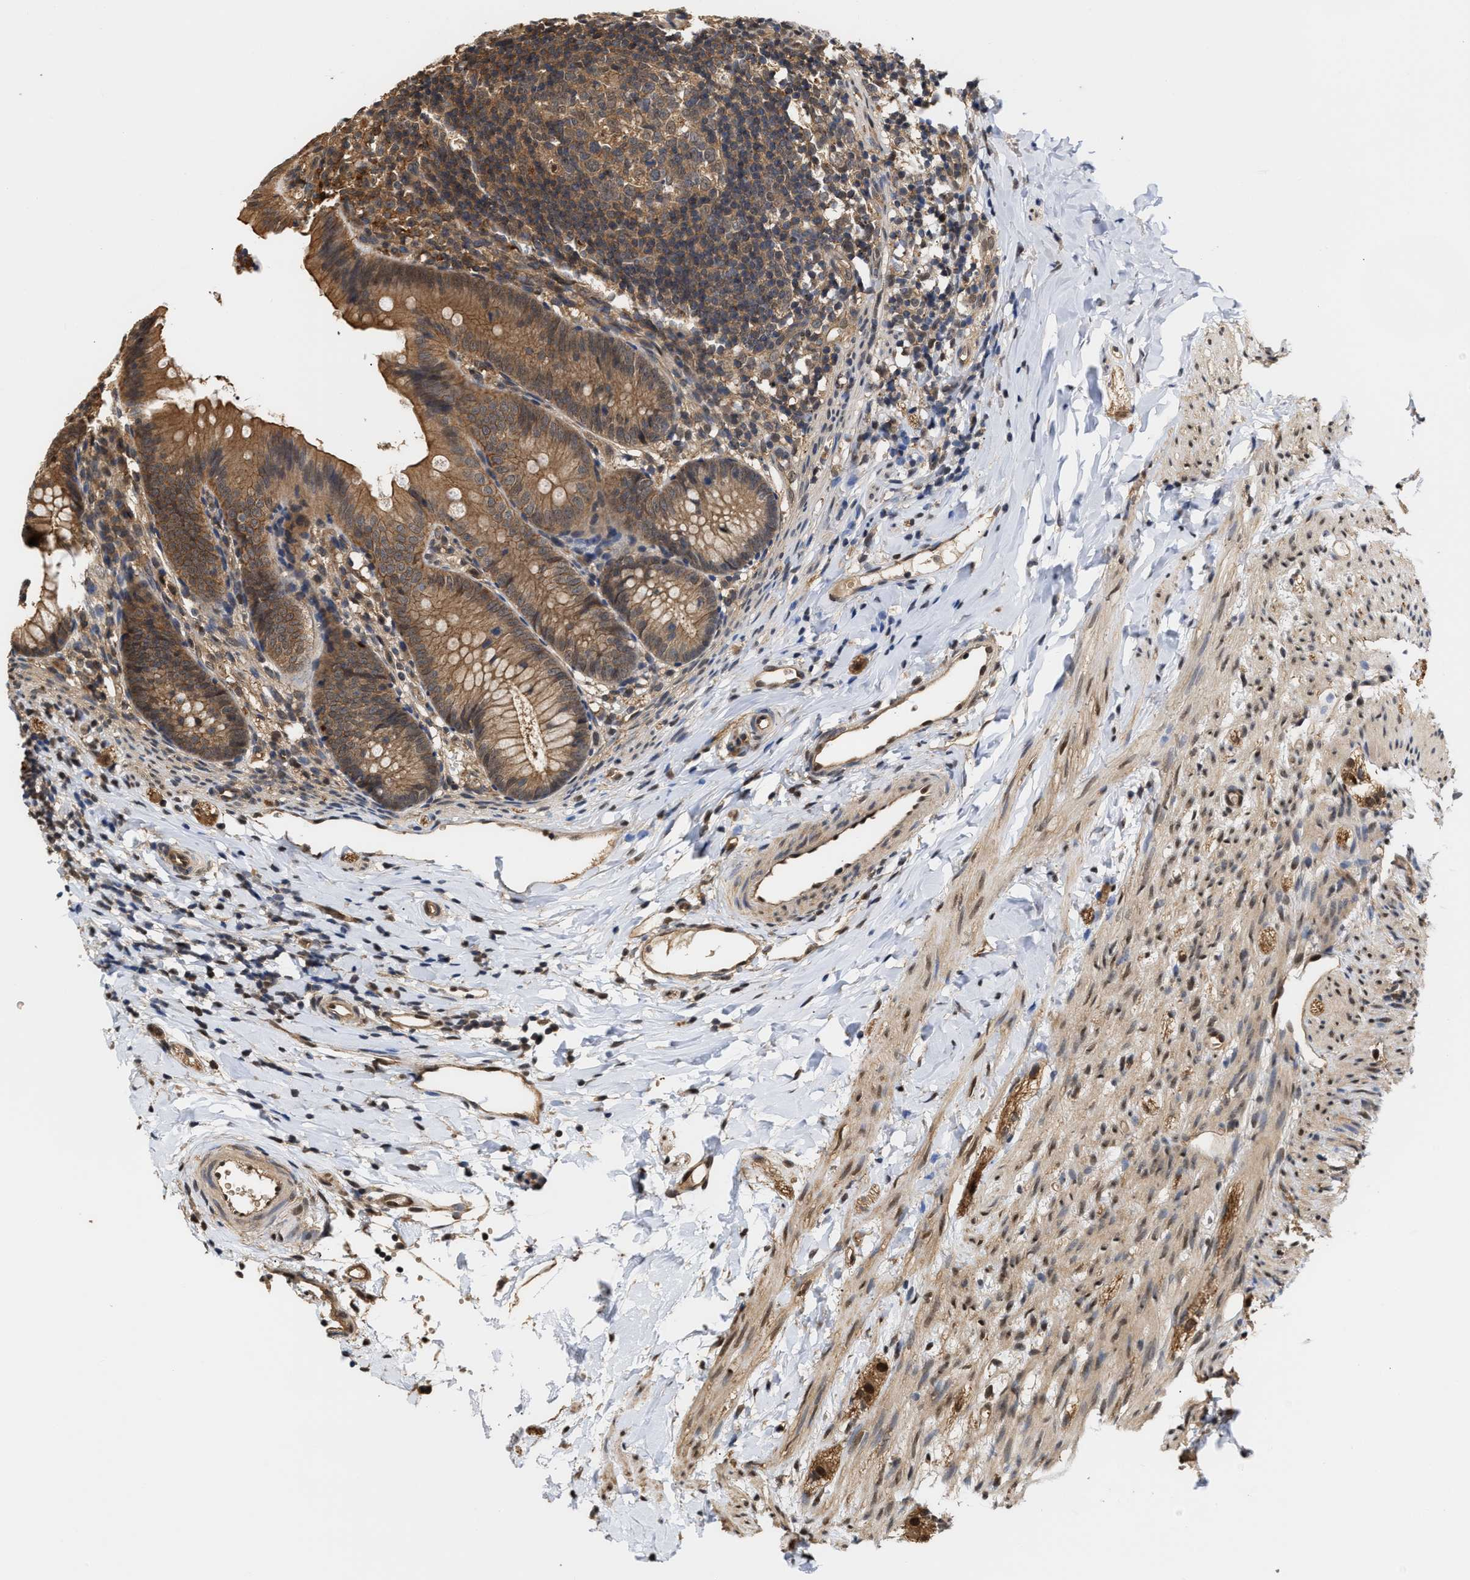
{"staining": {"intensity": "moderate", "quantity": ">75%", "location": "cytoplasmic/membranous,nuclear"}, "tissue": "appendix", "cell_type": "Glandular cells", "image_type": "normal", "snomed": [{"axis": "morphology", "description": "Normal tissue, NOS"}, {"axis": "topography", "description": "Appendix"}], "caption": "The histopathology image shows immunohistochemical staining of normal appendix. There is moderate cytoplasmic/membranous,nuclear staining is present in about >75% of glandular cells.", "gene": "SCAI", "patient": {"sex": "male", "age": 1}}